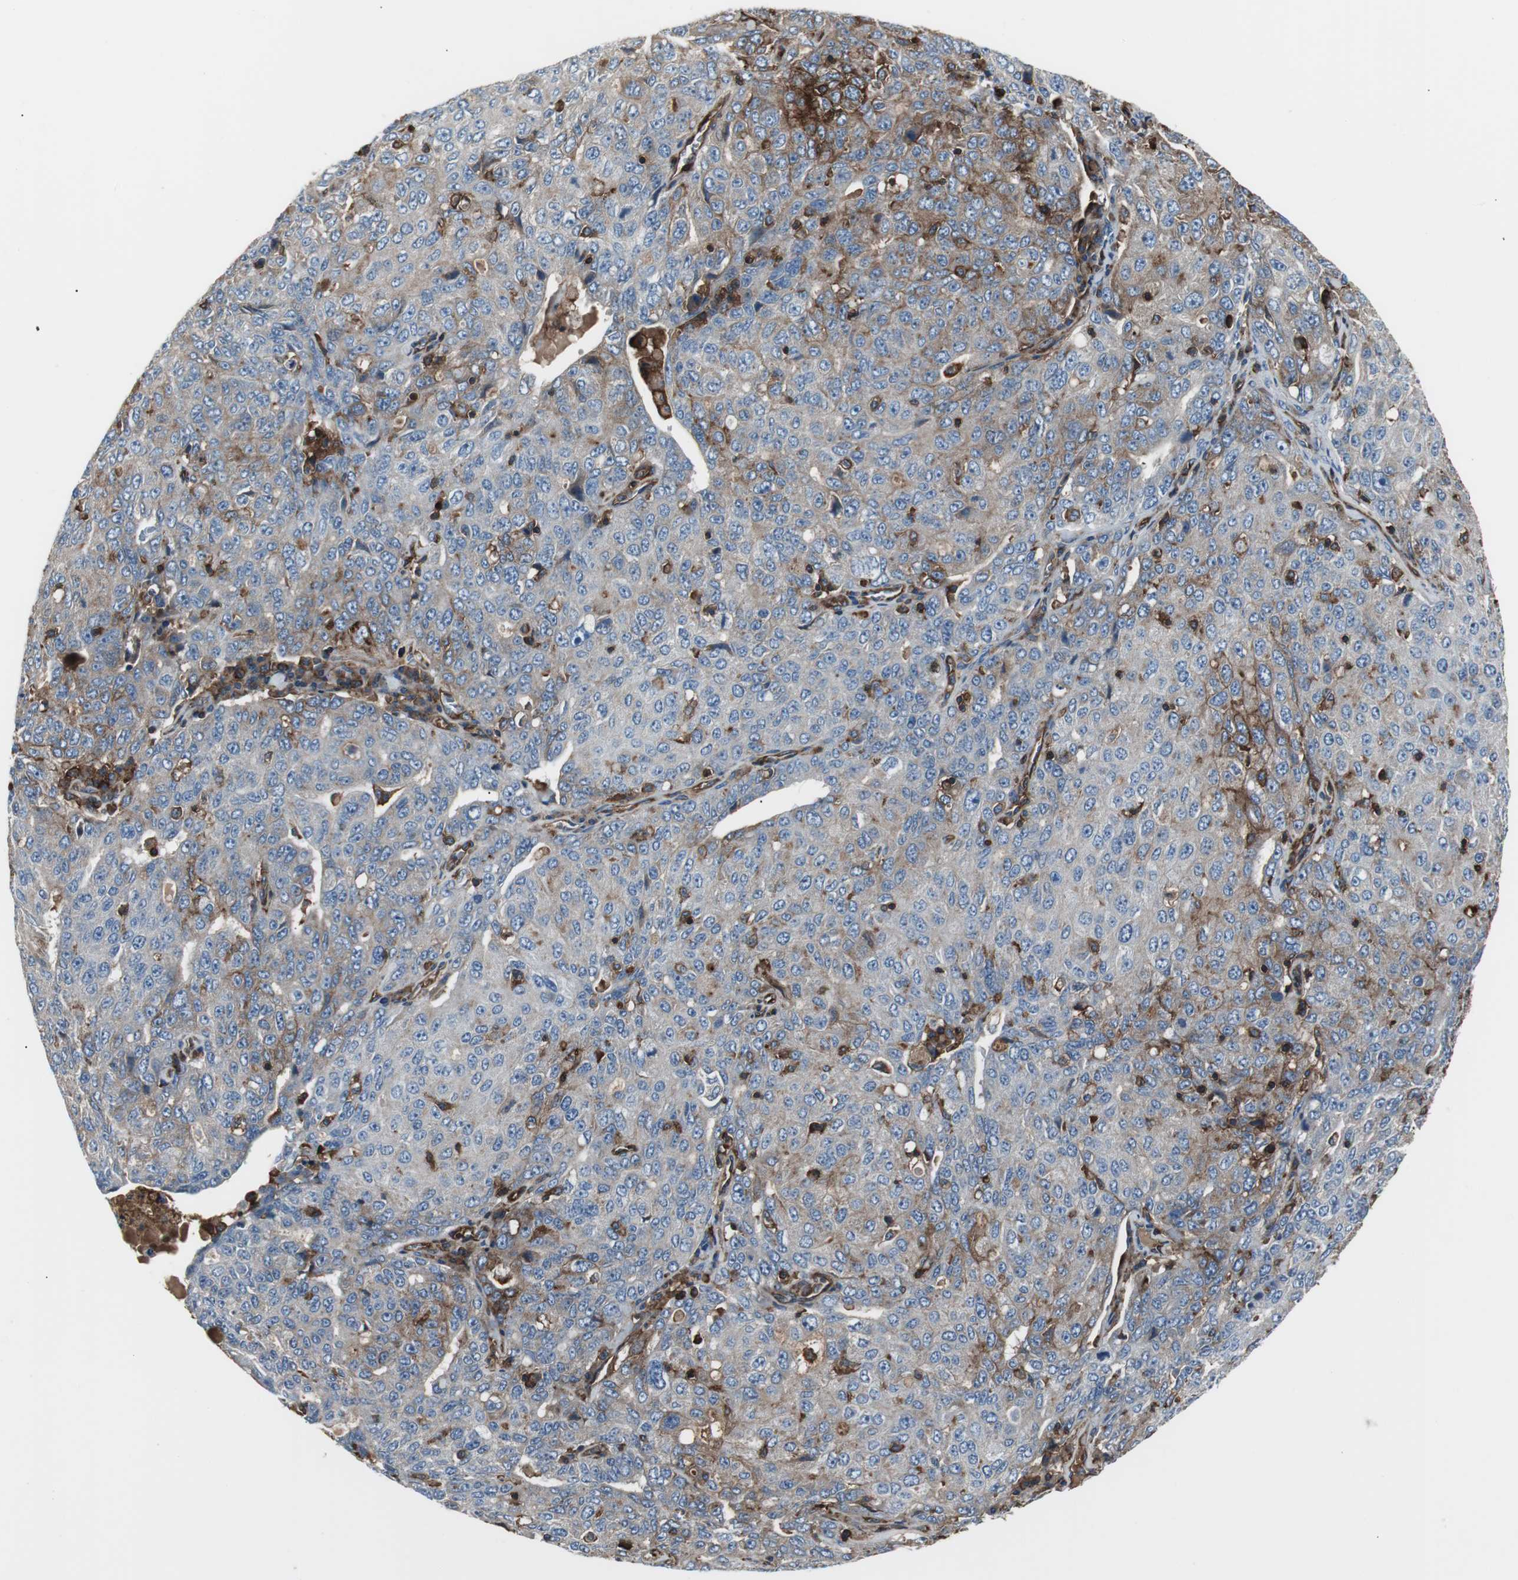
{"staining": {"intensity": "strong", "quantity": ">75%", "location": "cytoplasmic/membranous"}, "tissue": "ovarian cancer", "cell_type": "Tumor cells", "image_type": "cancer", "snomed": [{"axis": "morphology", "description": "Carcinoma, endometroid"}, {"axis": "topography", "description": "Ovary"}], "caption": "Protein staining shows strong cytoplasmic/membranous expression in approximately >75% of tumor cells in ovarian cancer. Ihc stains the protein of interest in brown and the nuclei are stained blue.", "gene": "B2M", "patient": {"sex": "female", "age": 62}}